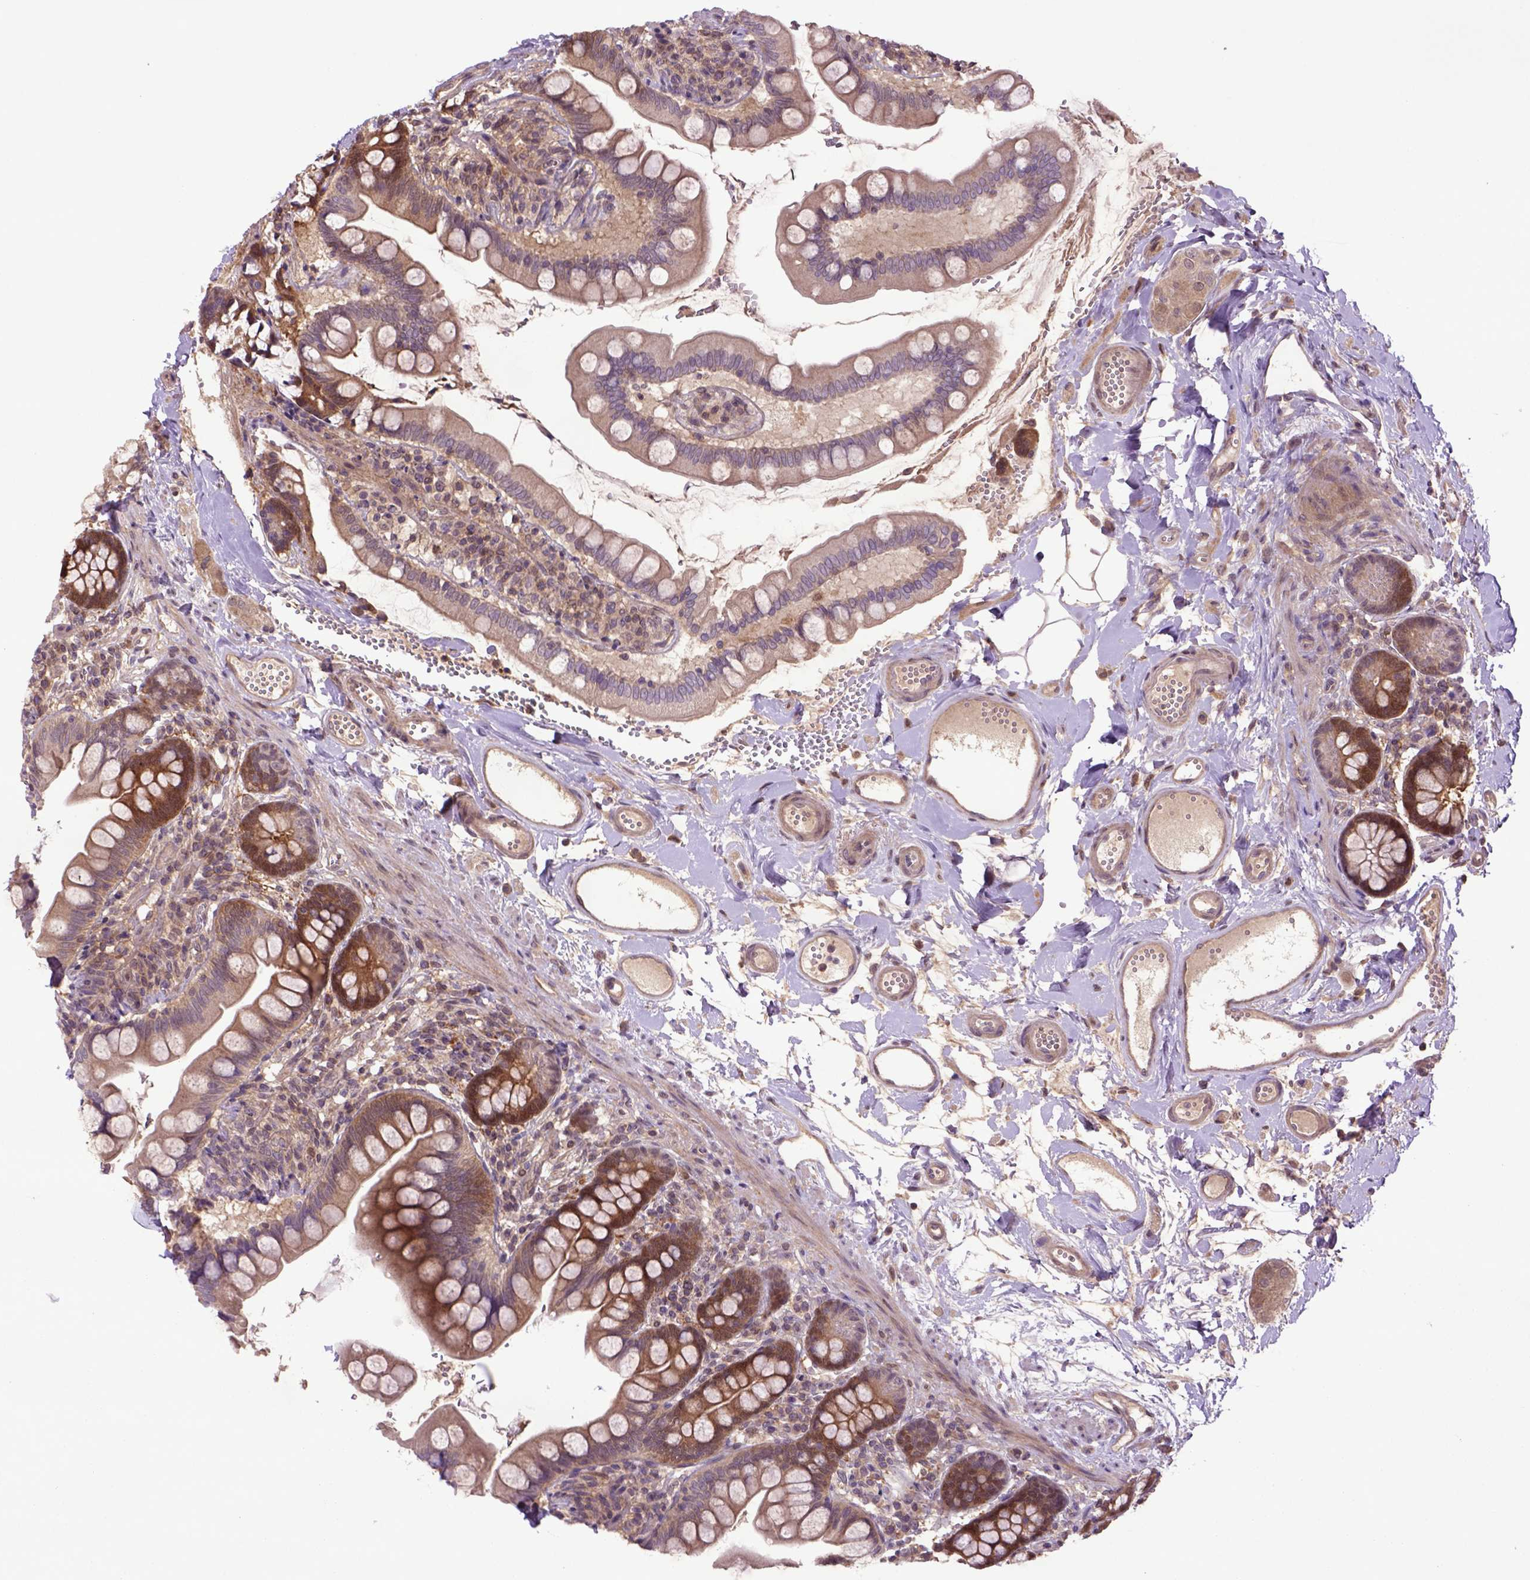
{"staining": {"intensity": "moderate", "quantity": "25%-75%", "location": "cytoplasmic/membranous"}, "tissue": "small intestine", "cell_type": "Glandular cells", "image_type": "normal", "snomed": [{"axis": "morphology", "description": "Normal tissue, NOS"}, {"axis": "topography", "description": "Small intestine"}], "caption": "Immunohistochemical staining of normal small intestine demonstrates 25%-75% levels of moderate cytoplasmic/membranous protein expression in approximately 25%-75% of glandular cells.", "gene": "HSPBP1", "patient": {"sex": "female", "age": 56}}